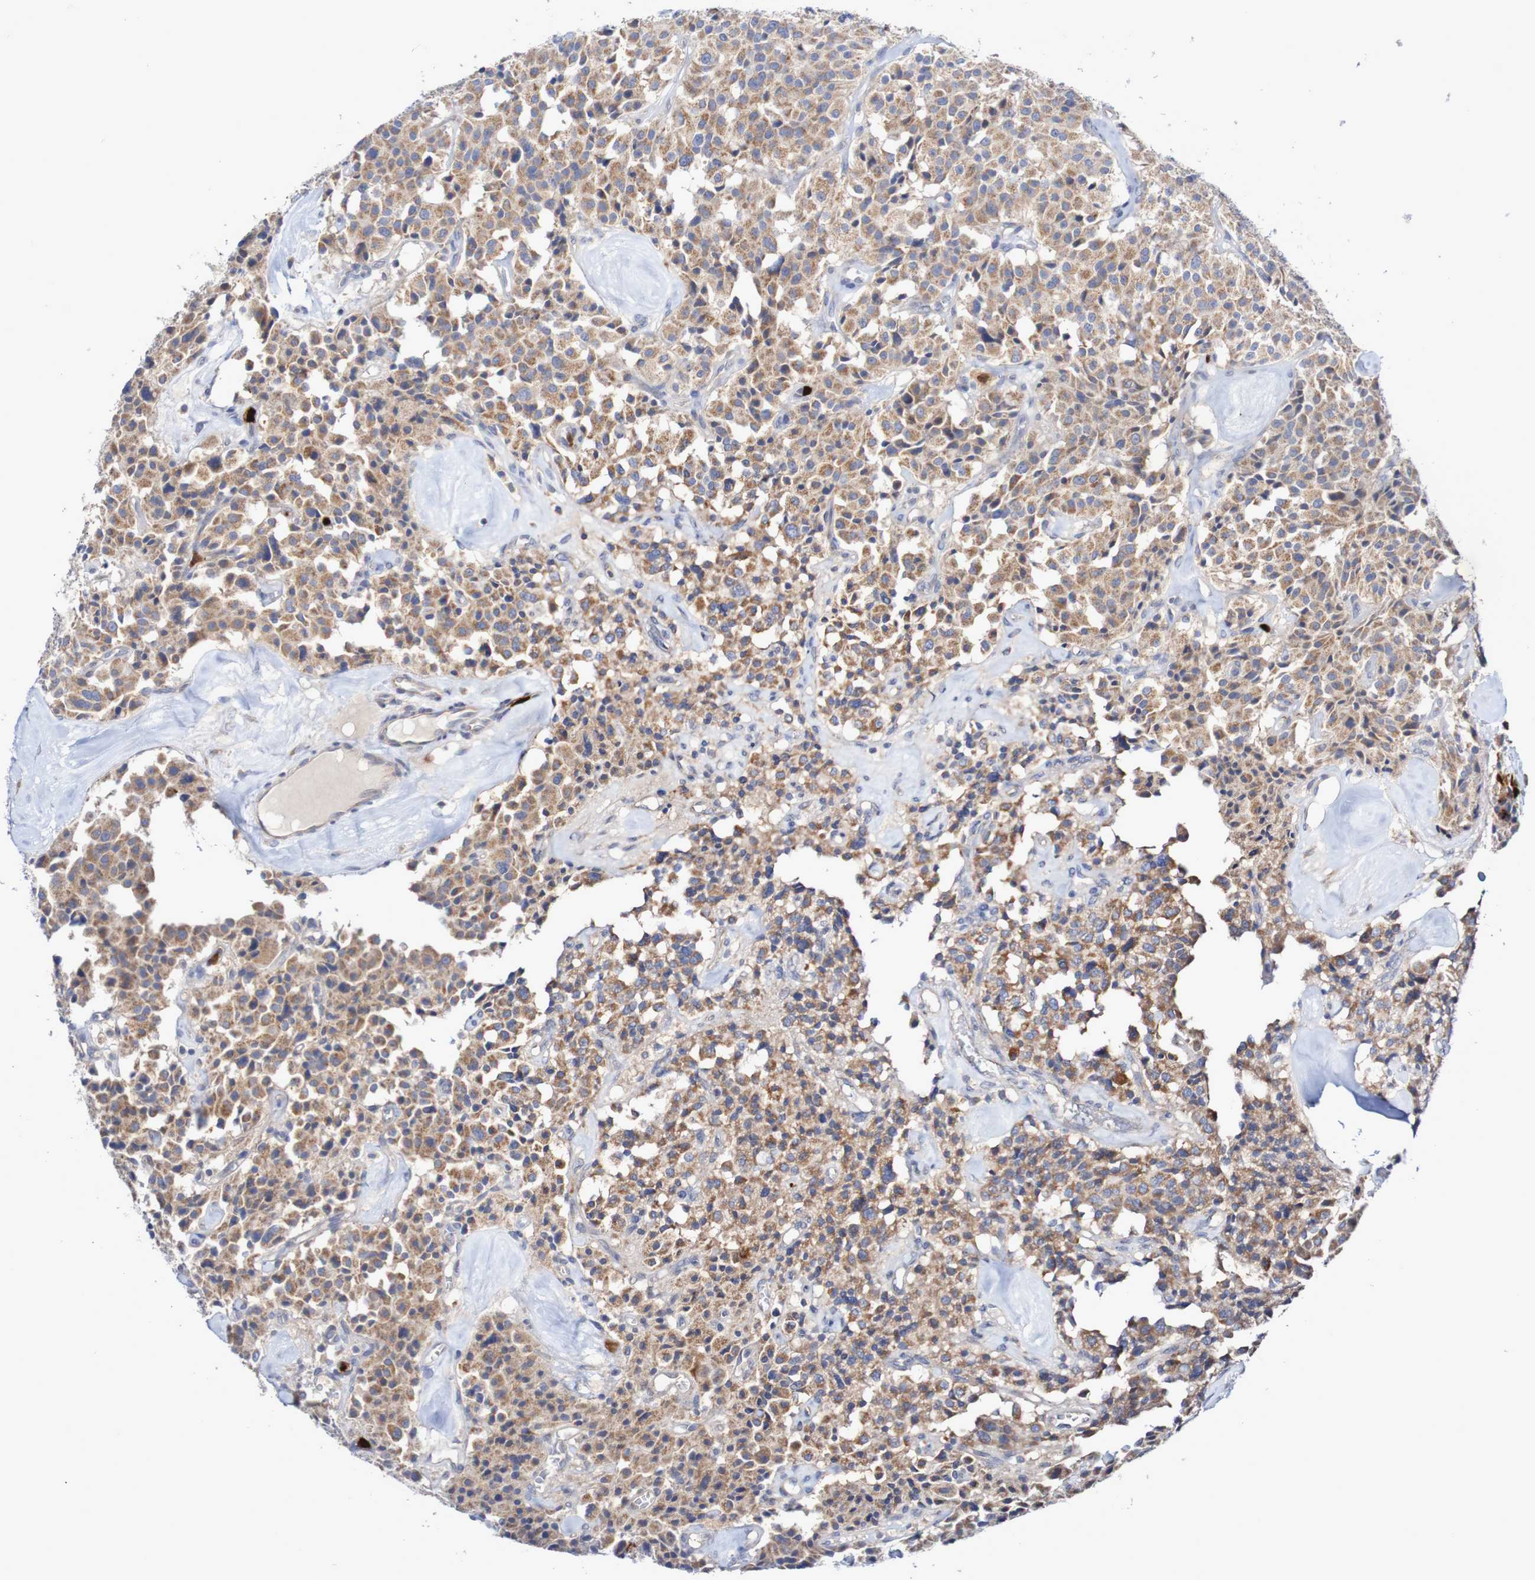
{"staining": {"intensity": "moderate", "quantity": ">75%", "location": "cytoplasmic/membranous"}, "tissue": "carcinoid", "cell_type": "Tumor cells", "image_type": "cancer", "snomed": [{"axis": "morphology", "description": "Carcinoid, malignant, NOS"}, {"axis": "topography", "description": "Lung"}], "caption": "Immunohistochemistry photomicrograph of carcinoid stained for a protein (brown), which reveals medium levels of moderate cytoplasmic/membranous staining in approximately >75% of tumor cells.", "gene": "PARP4", "patient": {"sex": "male", "age": 30}}